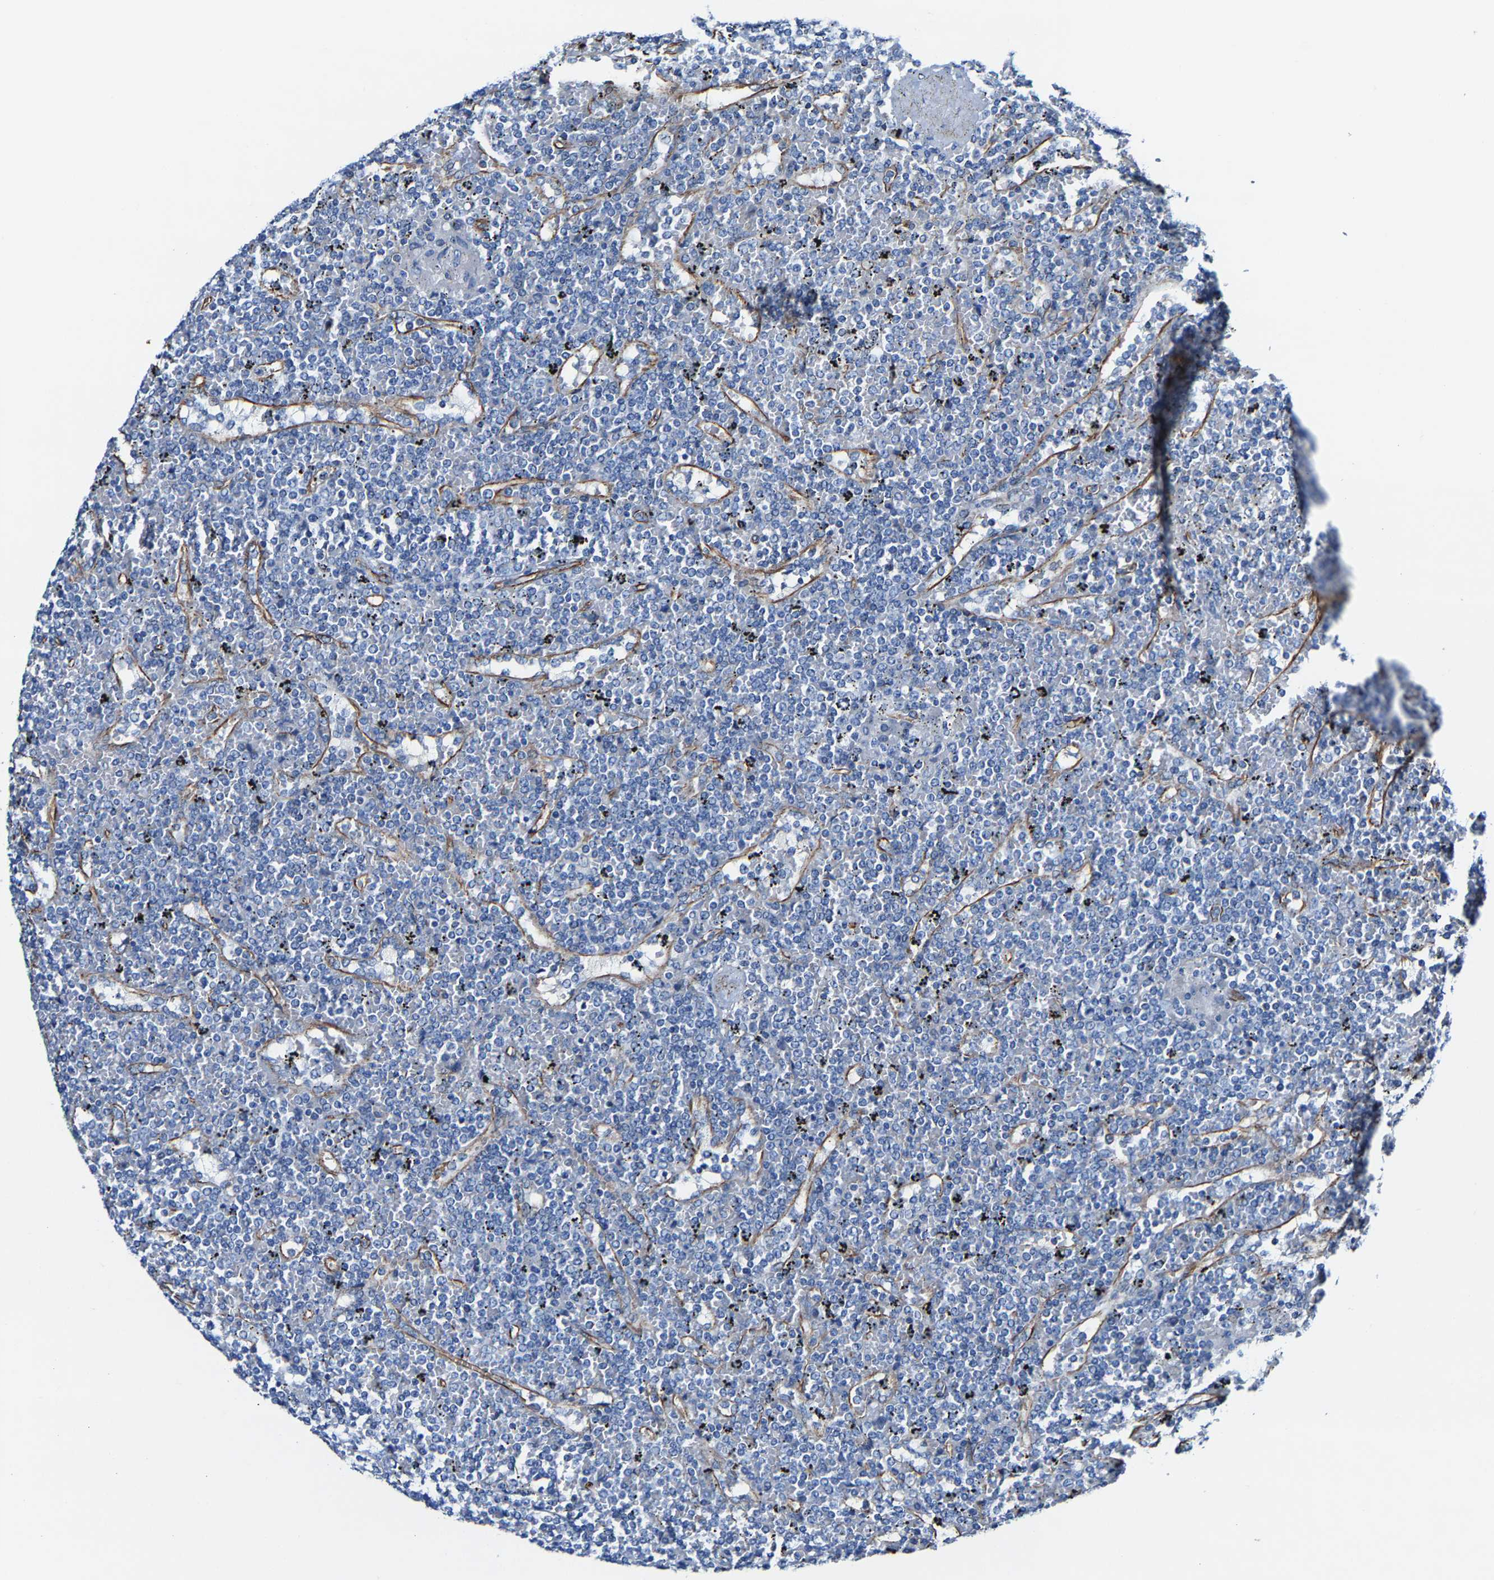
{"staining": {"intensity": "negative", "quantity": "none", "location": "none"}, "tissue": "lymphoma", "cell_type": "Tumor cells", "image_type": "cancer", "snomed": [{"axis": "morphology", "description": "Malignant lymphoma, non-Hodgkin's type, Low grade"}, {"axis": "topography", "description": "Spleen"}], "caption": "Immunohistochemical staining of human malignant lymphoma, non-Hodgkin's type (low-grade) exhibits no significant staining in tumor cells.", "gene": "MMEL1", "patient": {"sex": "female", "age": 19}}